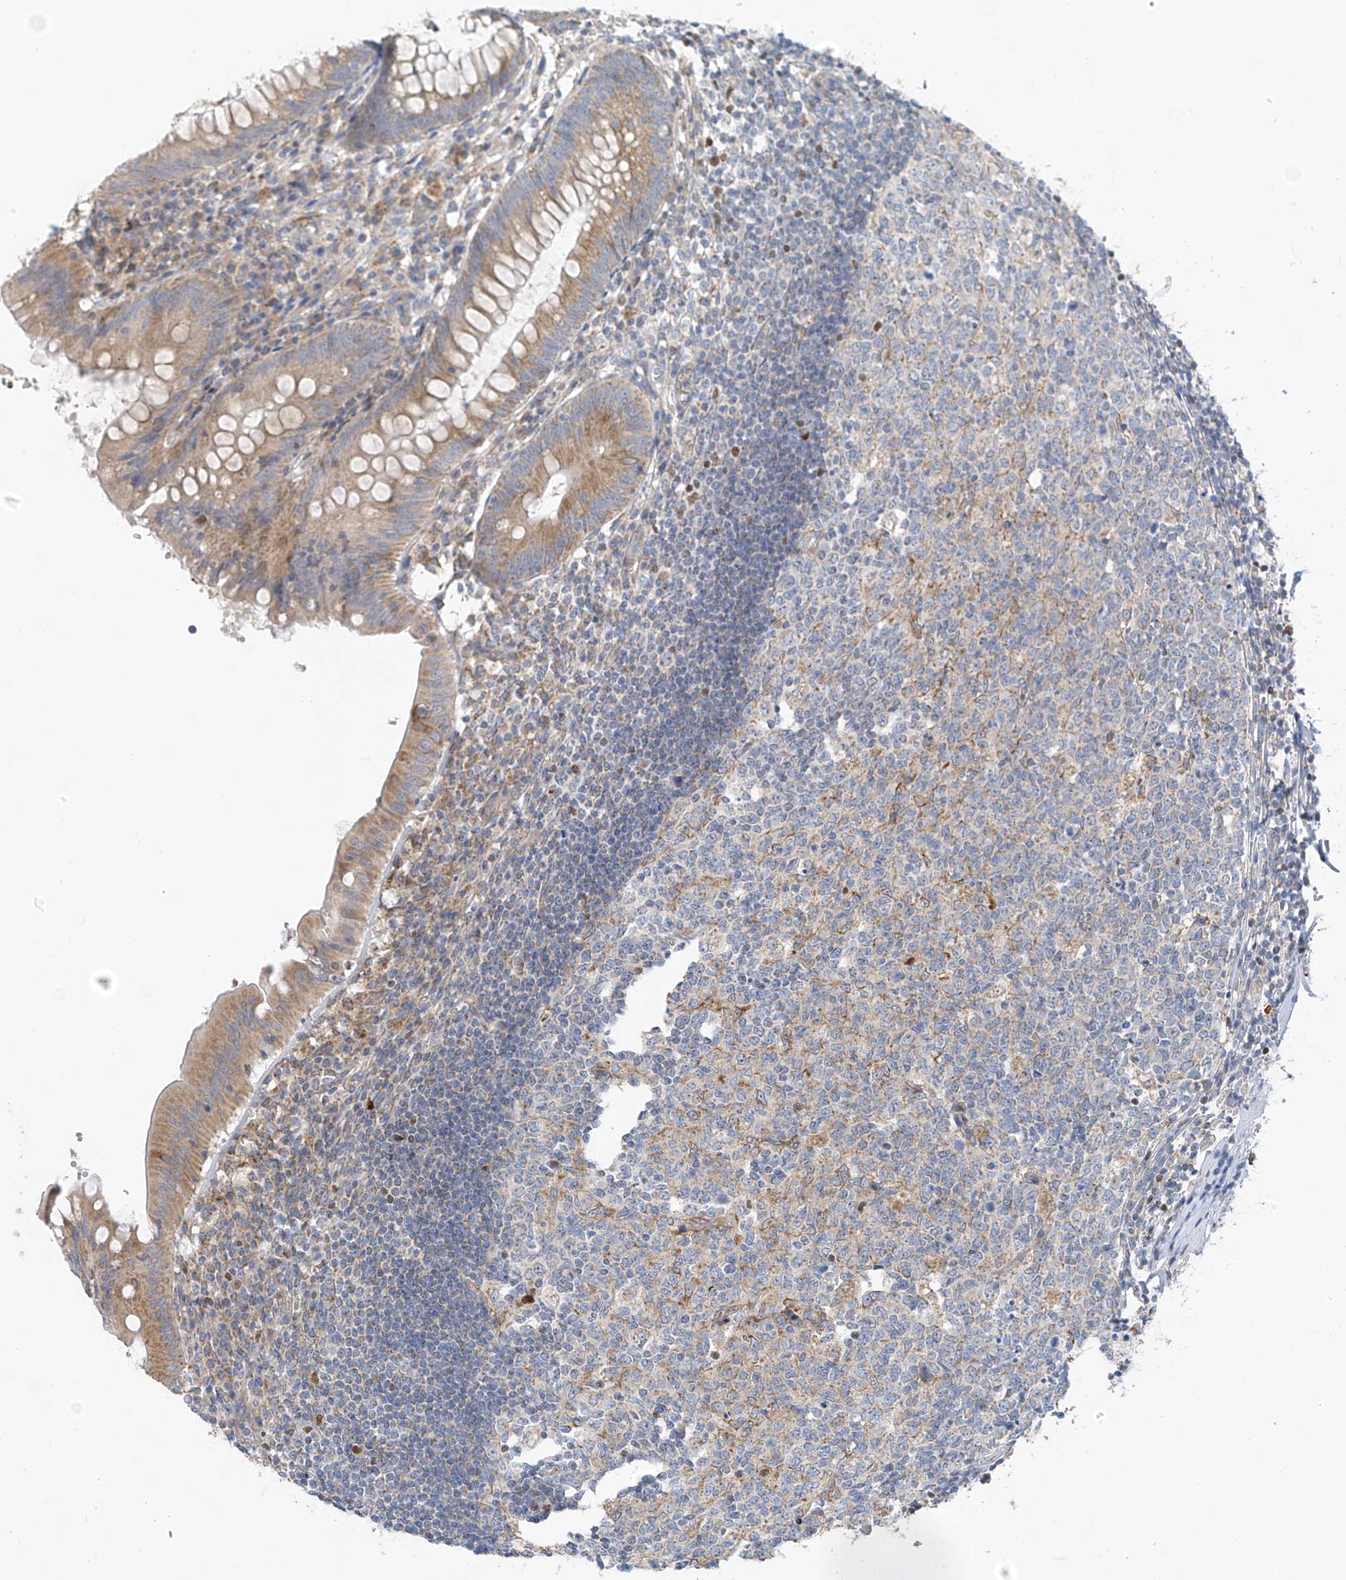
{"staining": {"intensity": "moderate", "quantity": ">75%", "location": "cytoplasmic/membranous"}, "tissue": "appendix", "cell_type": "Glandular cells", "image_type": "normal", "snomed": [{"axis": "morphology", "description": "Normal tissue, NOS"}, {"axis": "topography", "description": "Appendix"}], "caption": "Immunohistochemistry (IHC) of benign appendix reveals medium levels of moderate cytoplasmic/membranous expression in about >75% of glandular cells. (DAB (3,3'-diaminobenzidine) IHC, brown staining for protein, blue staining for nuclei).", "gene": "EOMES", "patient": {"sex": "female", "age": 54}}